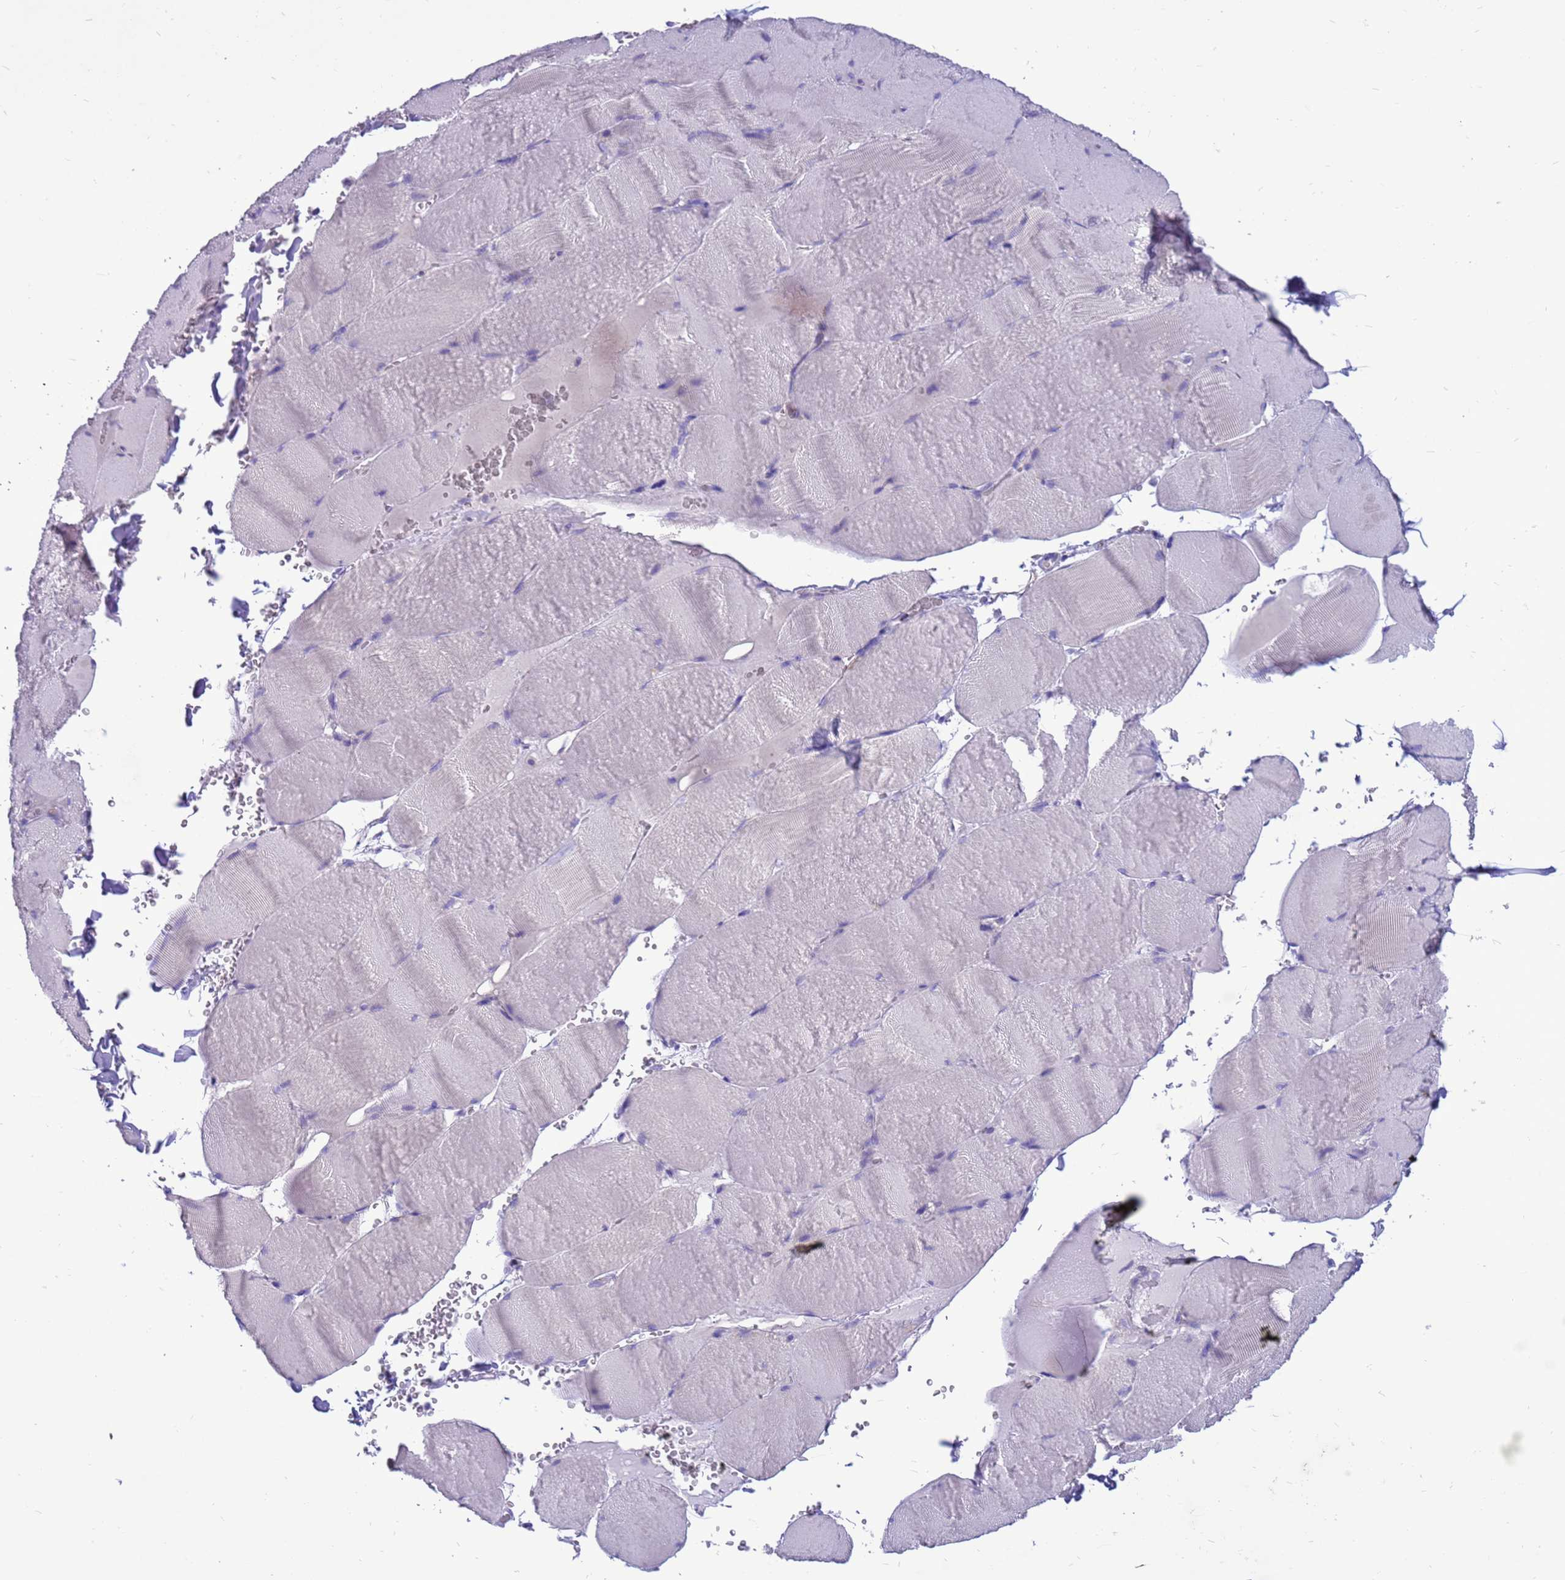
{"staining": {"intensity": "negative", "quantity": "none", "location": "none"}, "tissue": "skeletal muscle", "cell_type": "Myocytes", "image_type": "normal", "snomed": [{"axis": "morphology", "description": "Normal tissue, NOS"}, {"axis": "topography", "description": "Skeletal muscle"}, {"axis": "topography", "description": "Head-Neck"}], "caption": "Protein analysis of benign skeletal muscle exhibits no significant expression in myocytes. Nuclei are stained in blue.", "gene": "PDE10A", "patient": {"sex": "male", "age": 66}}